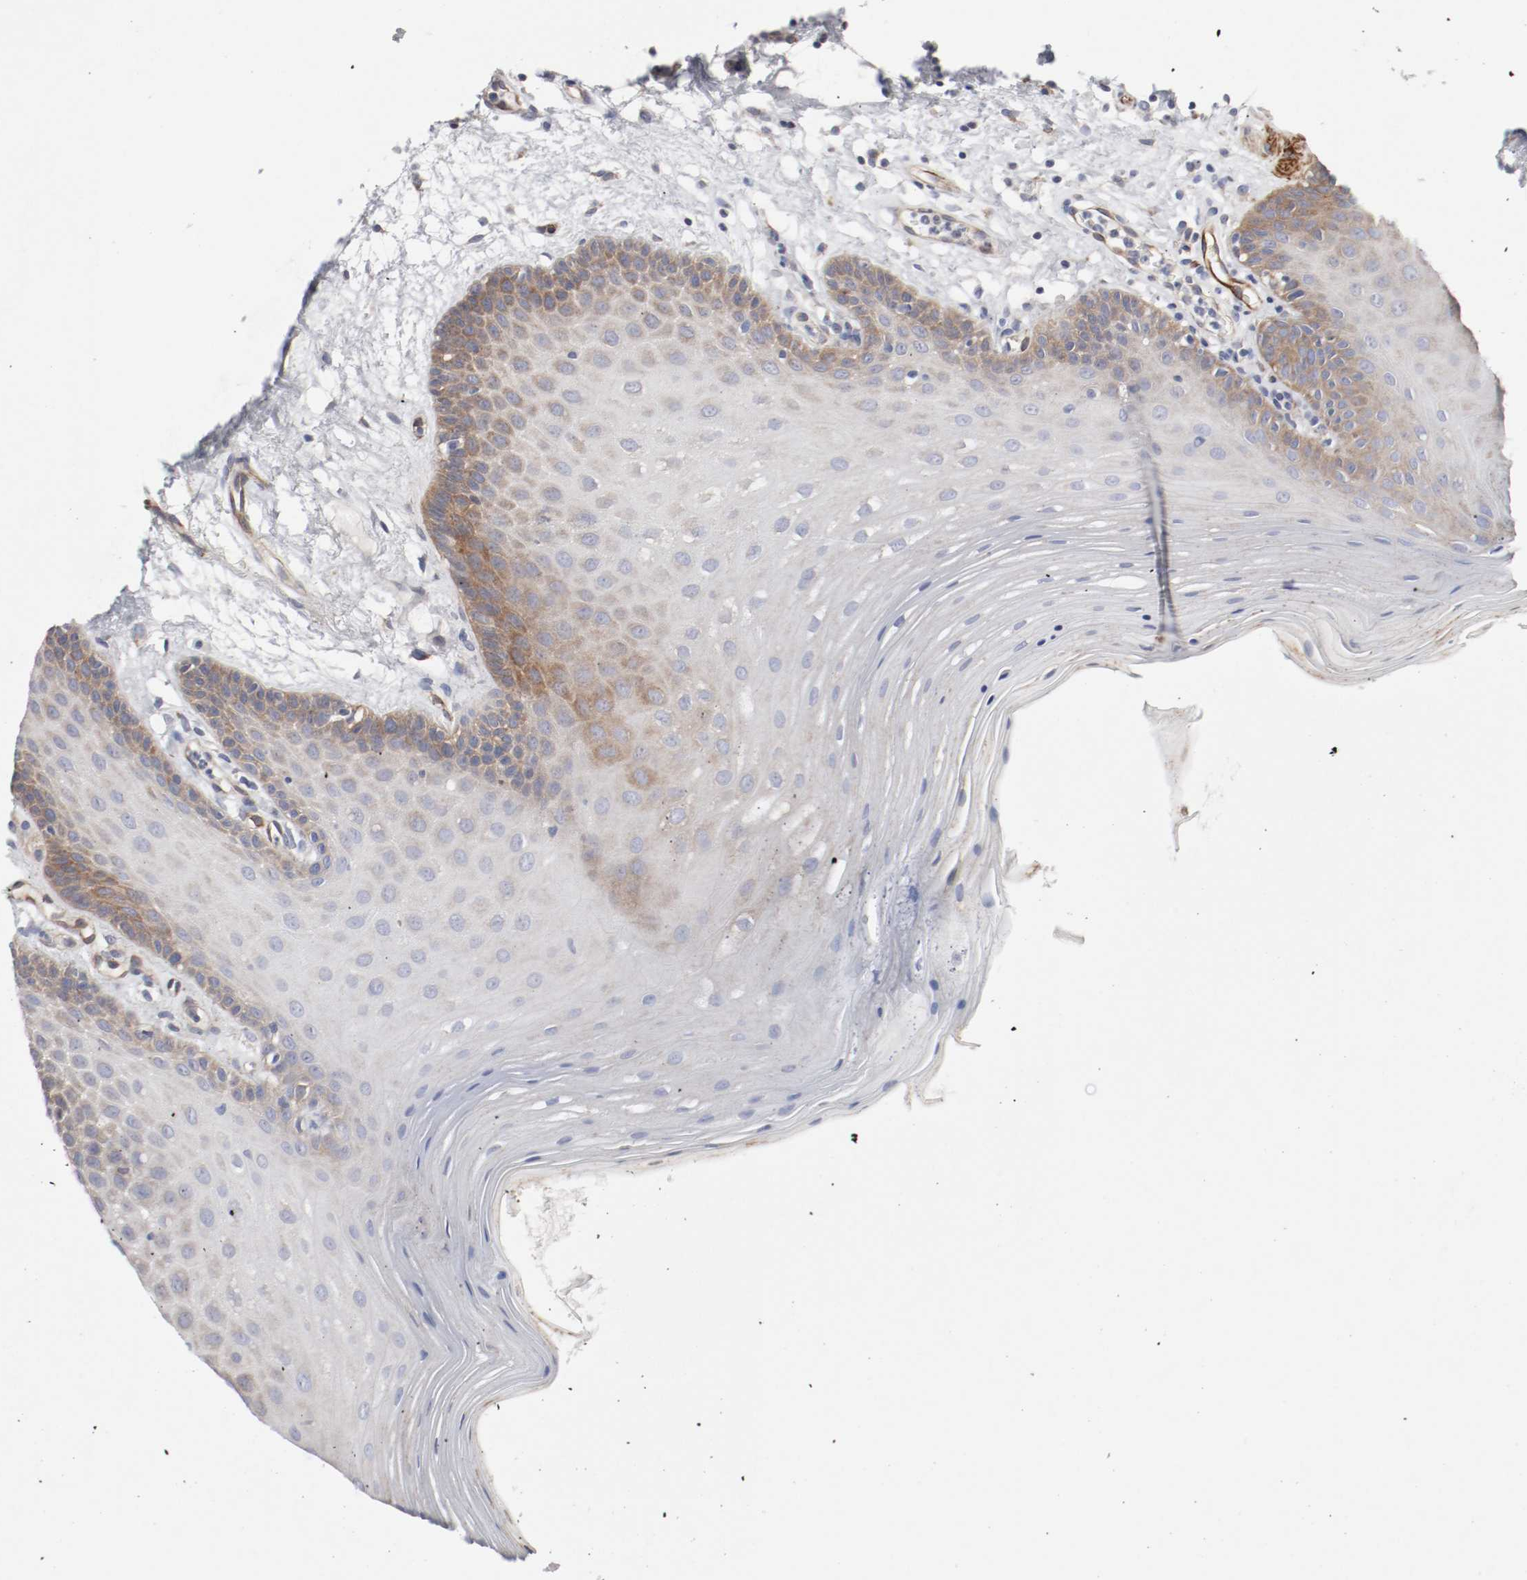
{"staining": {"intensity": "moderate", "quantity": "25%-75%", "location": "cytoplasmic/membranous"}, "tissue": "oral mucosa", "cell_type": "Squamous epithelial cells", "image_type": "normal", "snomed": [{"axis": "morphology", "description": "Normal tissue, NOS"}, {"axis": "morphology", "description": "Squamous cell carcinoma, NOS"}, {"axis": "topography", "description": "Skeletal muscle"}, {"axis": "topography", "description": "Oral tissue"}, {"axis": "topography", "description": "Head-Neck"}], "caption": "Squamous epithelial cells demonstrate medium levels of moderate cytoplasmic/membranous positivity in about 25%-75% of cells in normal human oral mucosa.", "gene": "GIT1", "patient": {"sex": "male", "age": 71}}